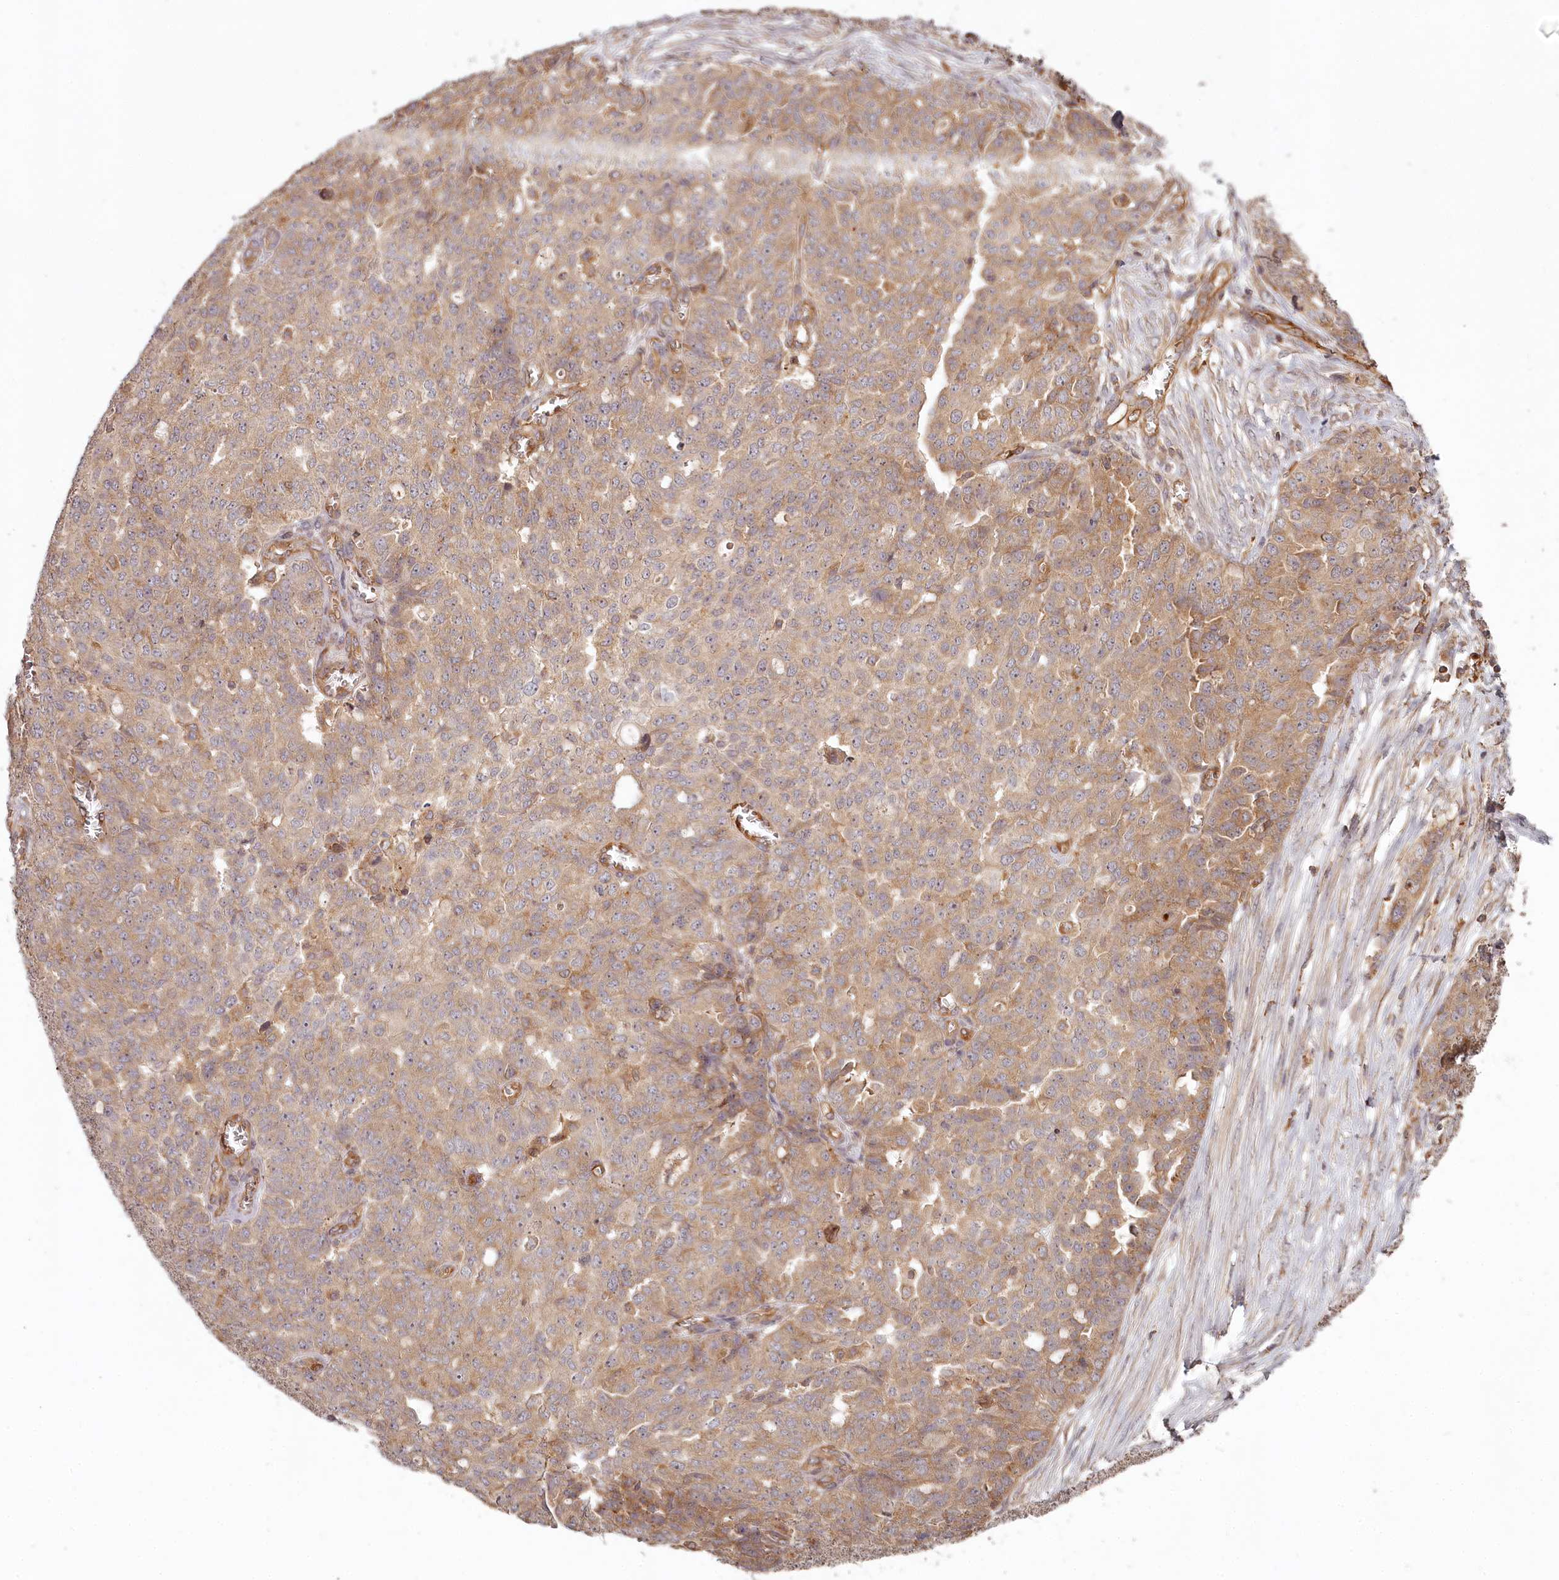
{"staining": {"intensity": "moderate", "quantity": ">75%", "location": "cytoplasmic/membranous"}, "tissue": "ovarian cancer", "cell_type": "Tumor cells", "image_type": "cancer", "snomed": [{"axis": "morphology", "description": "Cystadenocarcinoma, serous, NOS"}, {"axis": "topography", "description": "Soft tissue"}, {"axis": "topography", "description": "Ovary"}], "caption": "Moderate cytoplasmic/membranous expression is seen in approximately >75% of tumor cells in ovarian cancer. (IHC, brightfield microscopy, high magnification).", "gene": "TMIE", "patient": {"sex": "female", "age": 57}}